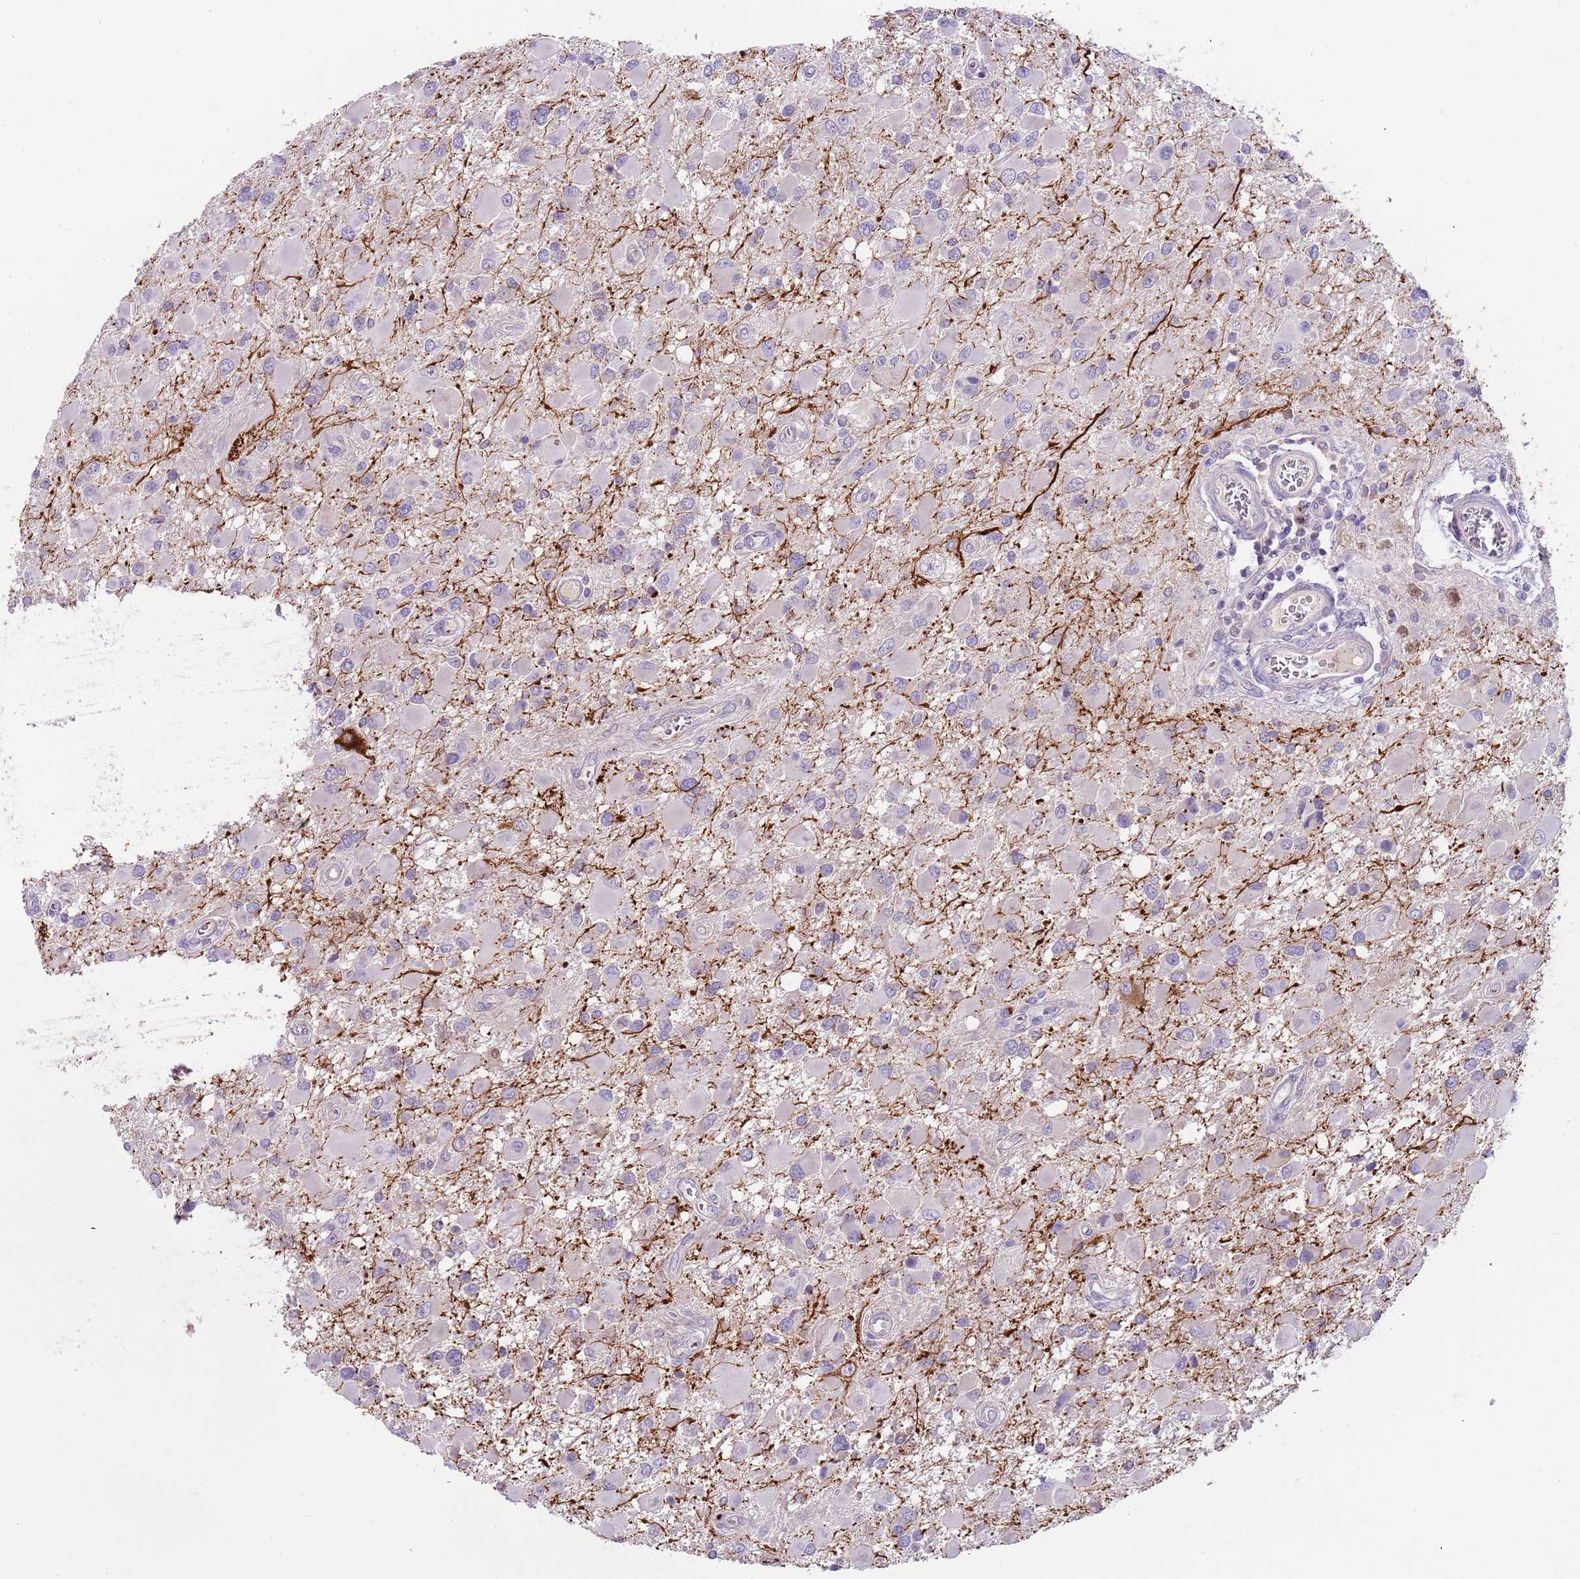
{"staining": {"intensity": "negative", "quantity": "none", "location": "none"}, "tissue": "glioma", "cell_type": "Tumor cells", "image_type": "cancer", "snomed": [{"axis": "morphology", "description": "Glioma, malignant, High grade"}, {"axis": "topography", "description": "Brain"}], "caption": "Histopathology image shows no significant protein expression in tumor cells of glioma.", "gene": "C2CD3", "patient": {"sex": "male", "age": 53}}